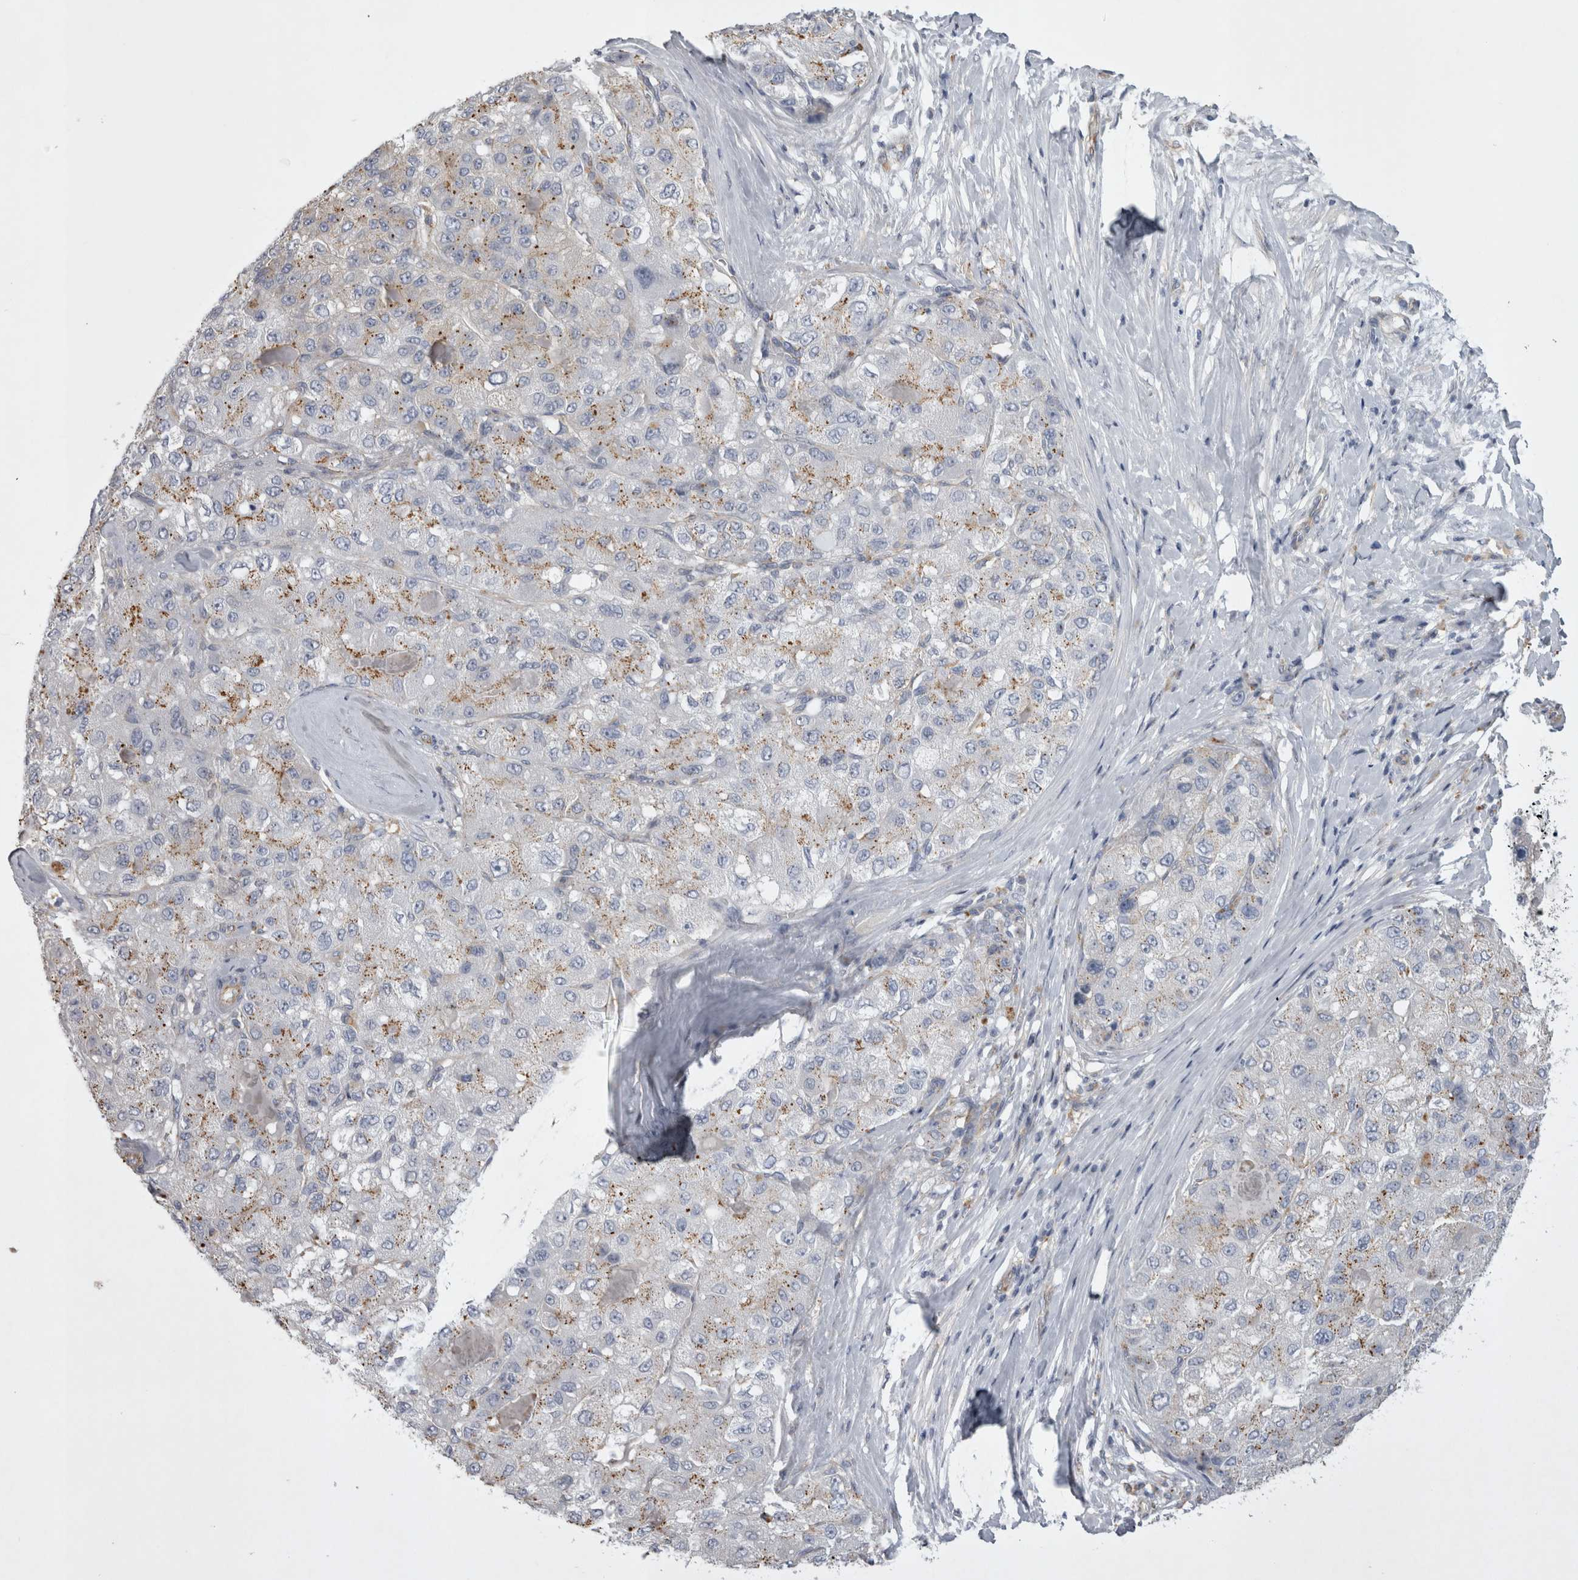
{"staining": {"intensity": "moderate", "quantity": "25%-75%", "location": "cytoplasmic/membranous"}, "tissue": "liver cancer", "cell_type": "Tumor cells", "image_type": "cancer", "snomed": [{"axis": "morphology", "description": "Carcinoma, Hepatocellular, NOS"}, {"axis": "topography", "description": "Liver"}], "caption": "Protein analysis of liver cancer (hepatocellular carcinoma) tissue exhibits moderate cytoplasmic/membranous positivity in approximately 25%-75% of tumor cells.", "gene": "STRADB", "patient": {"sex": "male", "age": 80}}